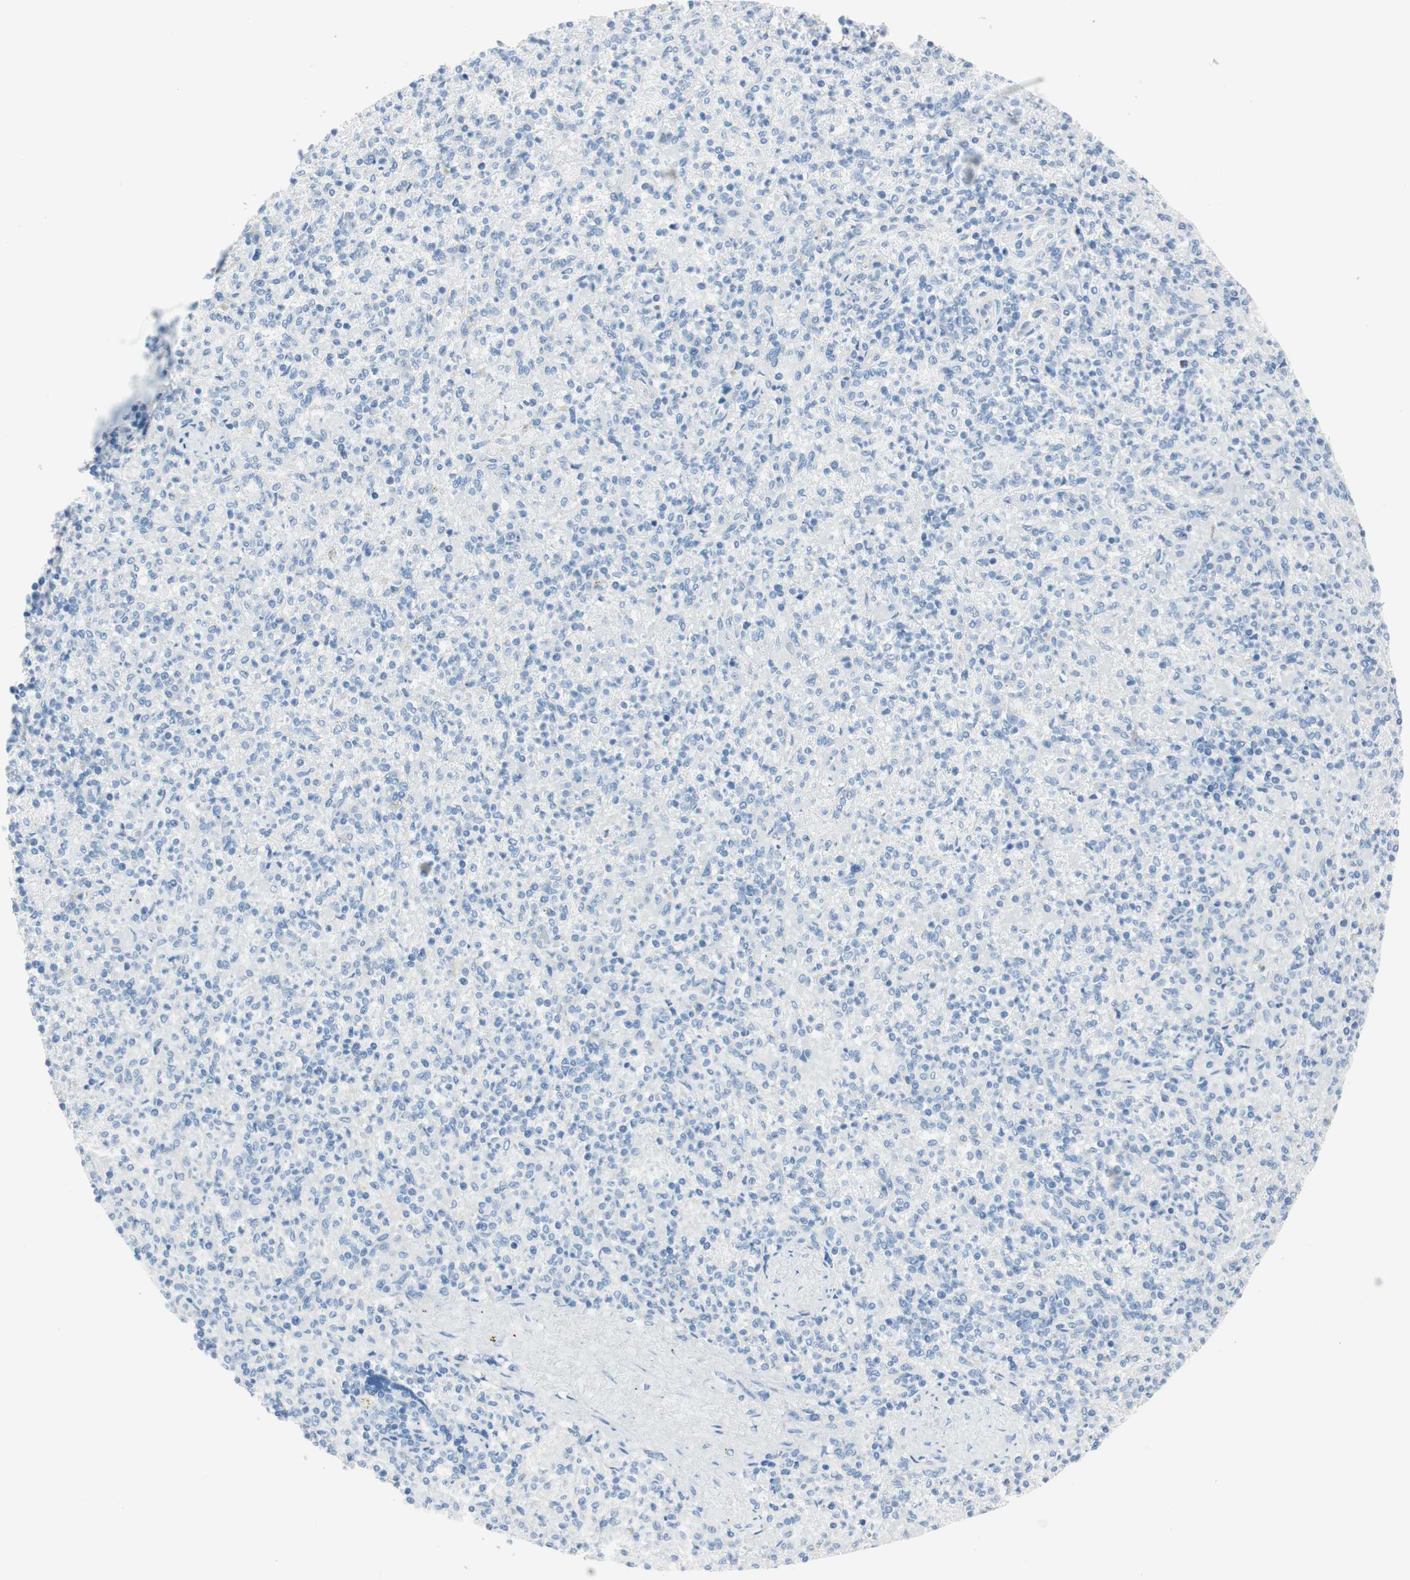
{"staining": {"intensity": "negative", "quantity": "none", "location": "none"}, "tissue": "spleen", "cell_type": "Cells in red pulp", "image_type": "normal", "snomed": [{"axis": "morphology", "description": "Normal tissue, NOS"}, {"axis": "topography", "description": "Spleen"}], "caption": "The photomicrograph displays no significant positivity in cells in red pulp of spleen.", "gene": "CDK3", "patient": {"sex": "female", "age": 74}}